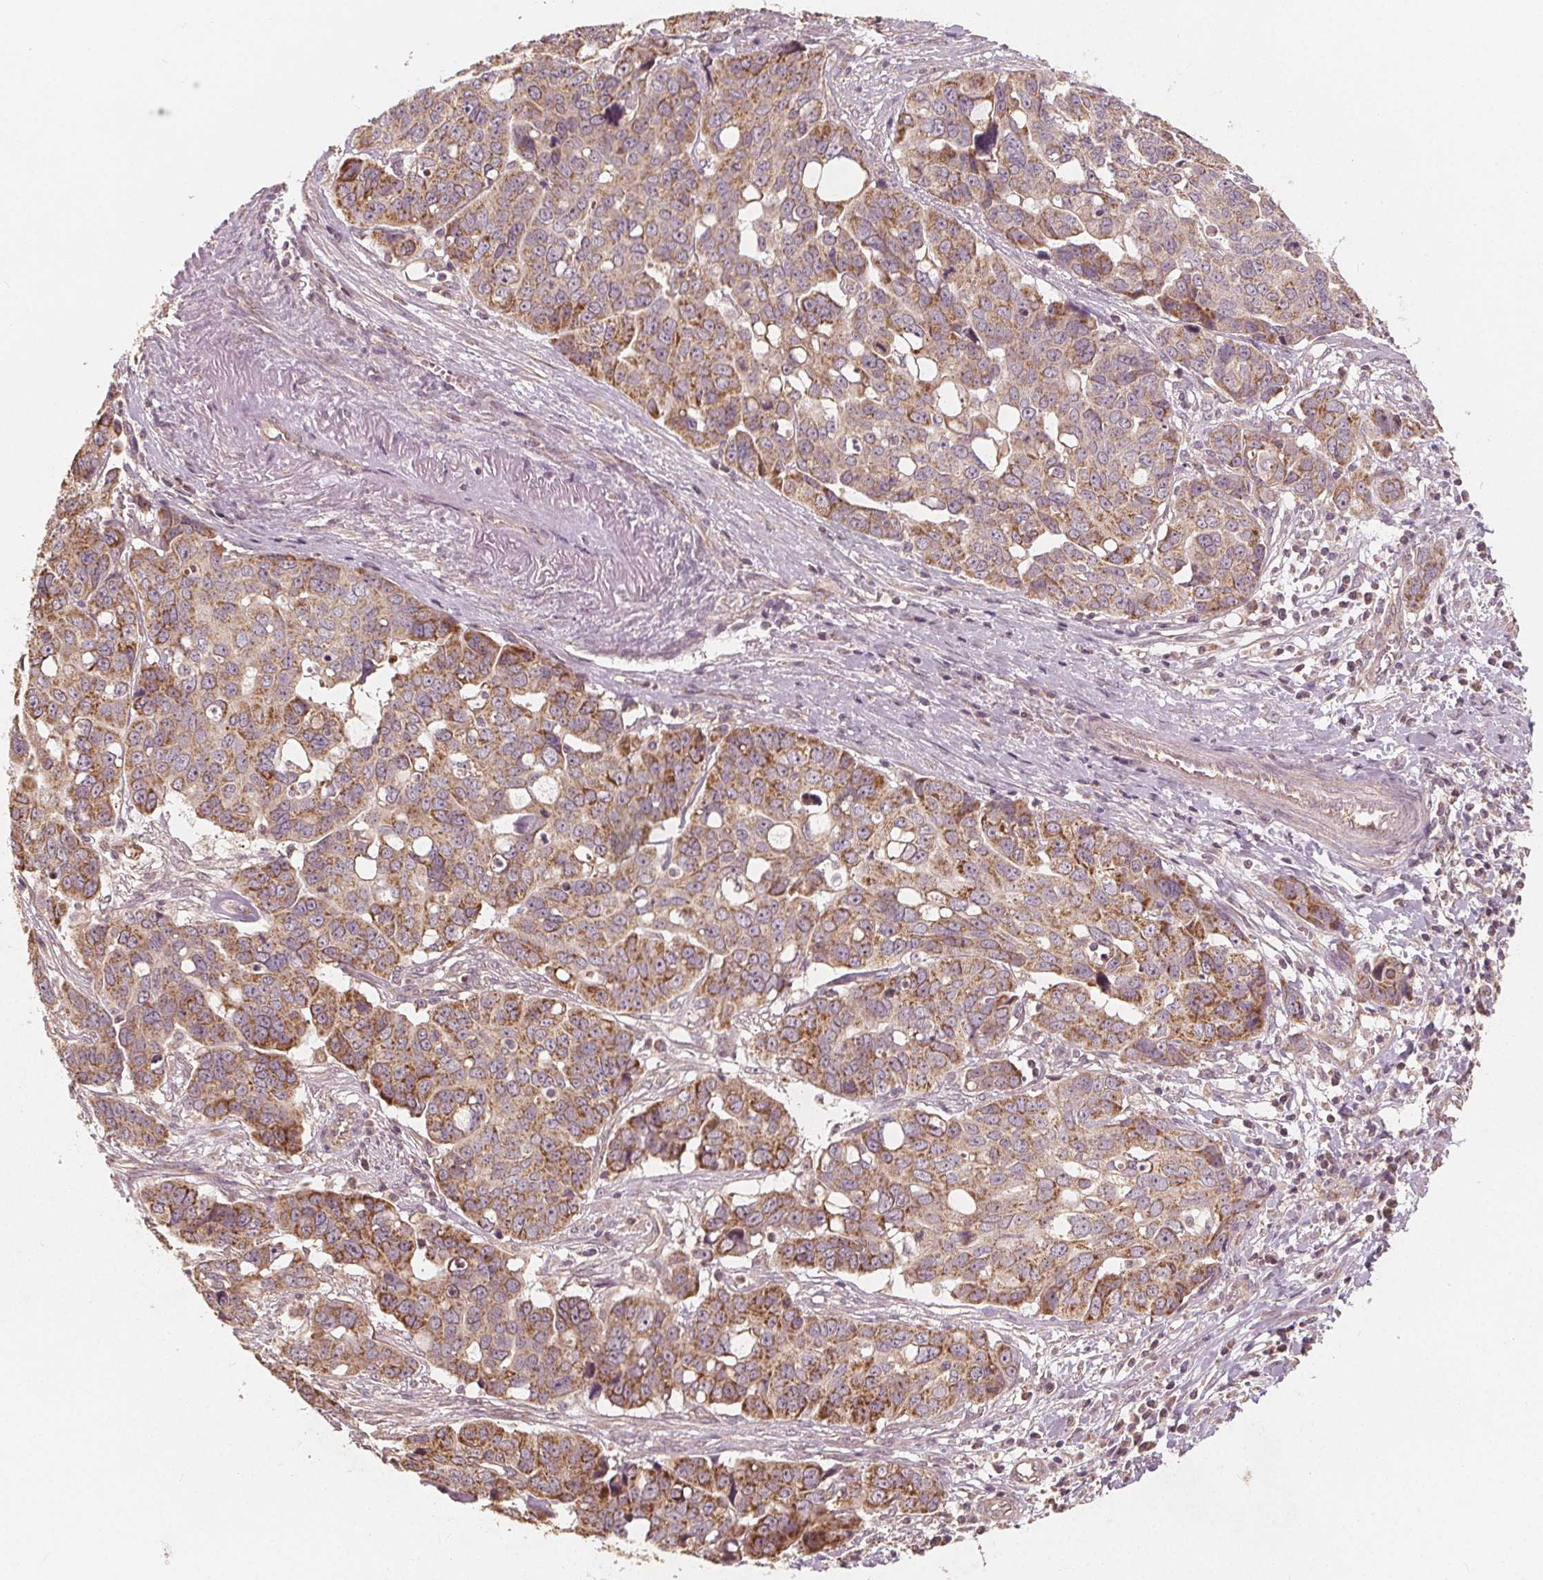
{"staining": {"intensity": "moderate", "quantity": ">75%", "location": "cytoplasmic/membranous"}, "tissue": "ovarian cancer", "cell_type": "Tumor cells", "image_type": "cancer", "snomed": [{"axis": "morphology", "description": "Carcinoma, endometroid"}, {"axis": "topography", "description": "Ovary"}], "caption": "Human ovarian cancer (endometroid carcinoma) stained with a protein marker demonstrates moderate staining in tumor cells.", "gene": "PEX26", "patient": {"sex": "female", "age": 78}}